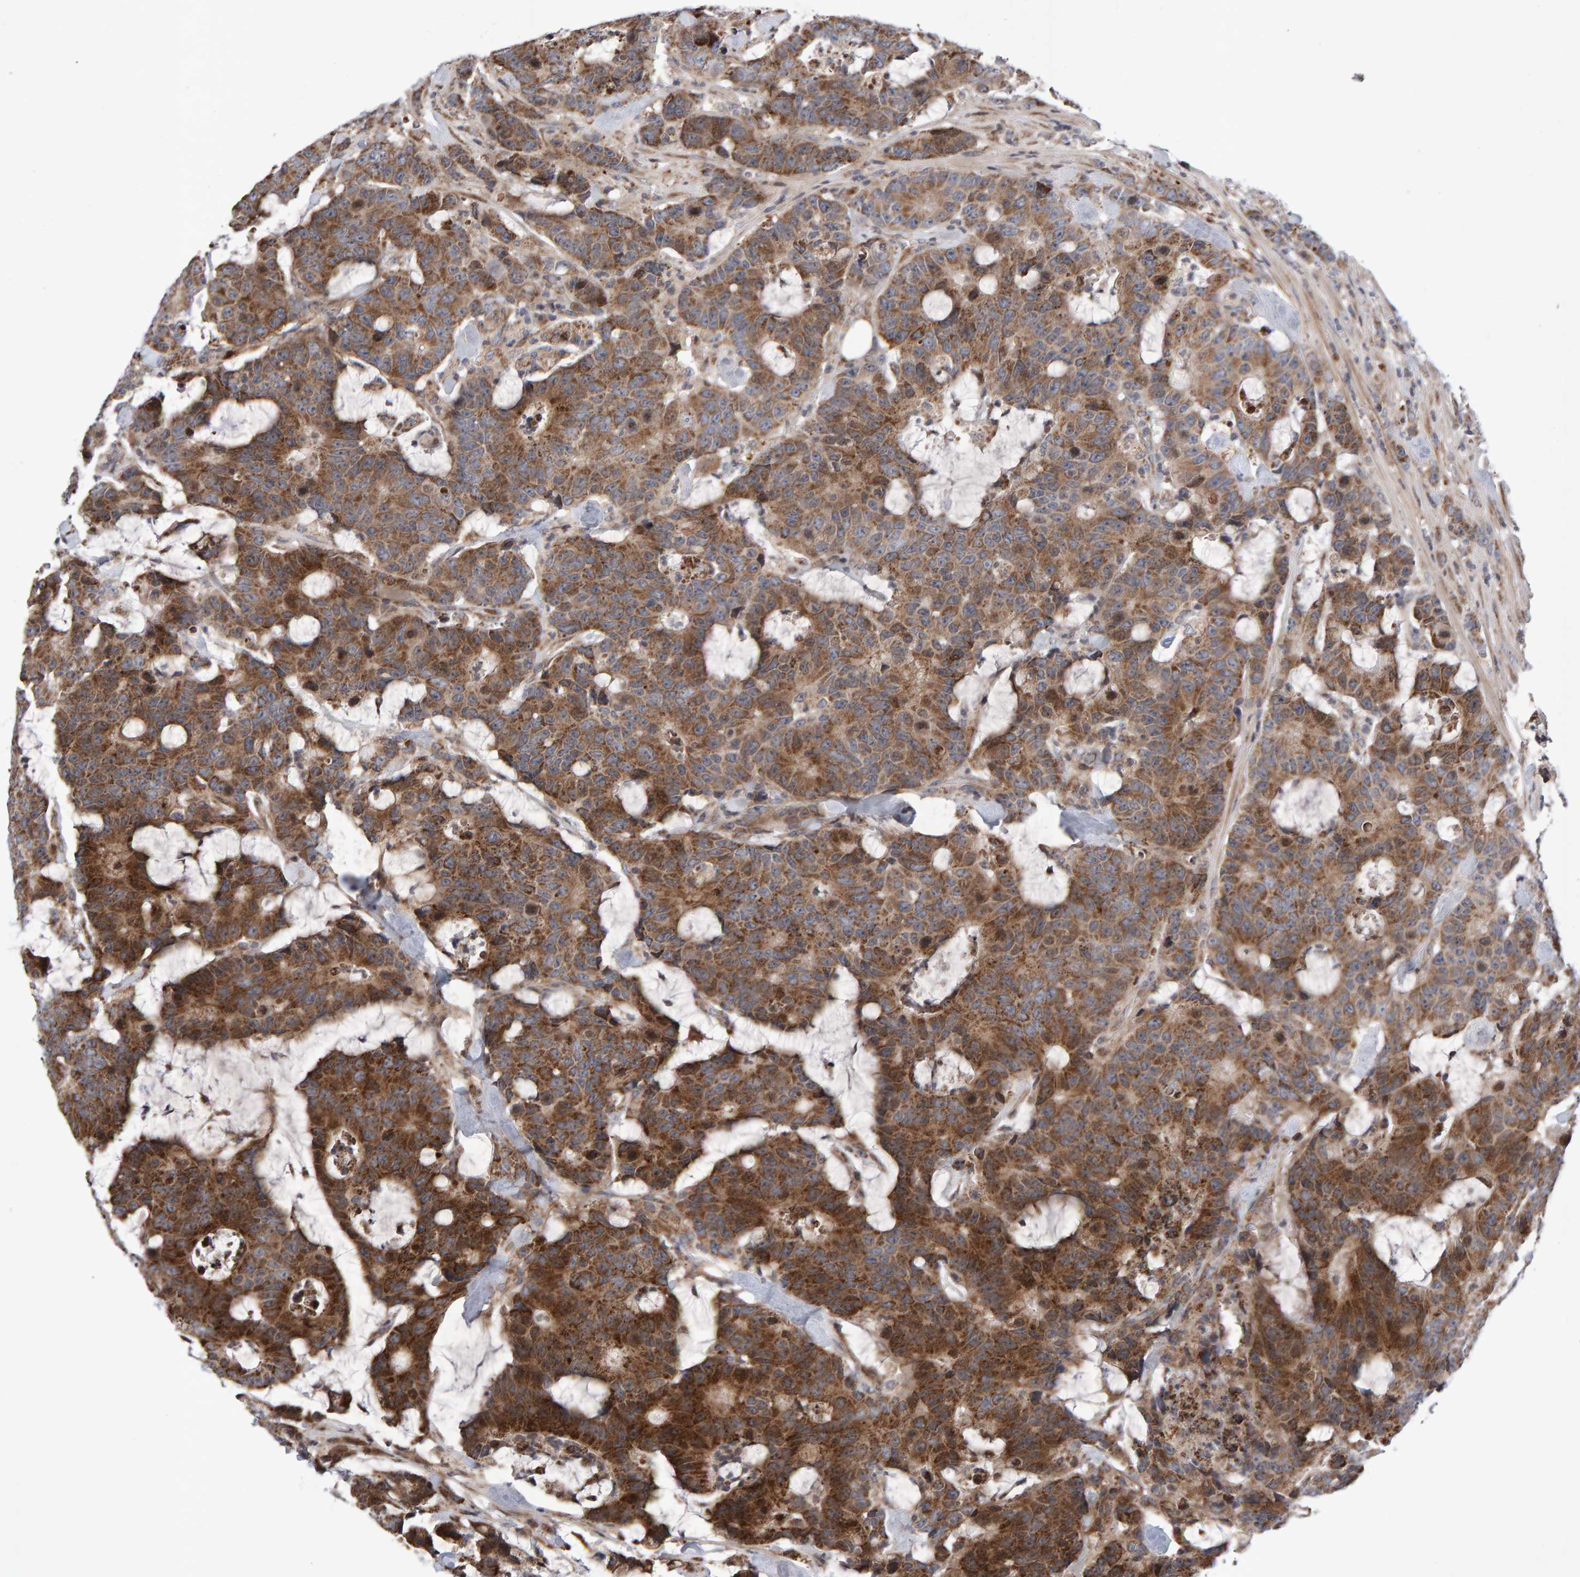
{"staining": {"intensity": "strong", "quantity": ">75%", "location": "cytoplasmic/membranous"}, "tissue": "colorectal cancer", "cell_type": "Tumor cells", "image_type": "cancer", "snomed": [{"axis": "morphology", "description": "Adenocarcinoma, NOS"}, {"axis": "topography", "description": "Colon"}], "caption": "A brown stain highlights strong cytoplasmic/membranous staining of a protein in adenocarcinoma (colorectal) tumor cells. (Stains: DAB (3,3'-diaminobenzidine) in brown, nuclei in blue, Microscopy: brightfield microscopy at high magnification).", "gene": "PECR", "patient": {"sex": "female", "age": 86}}